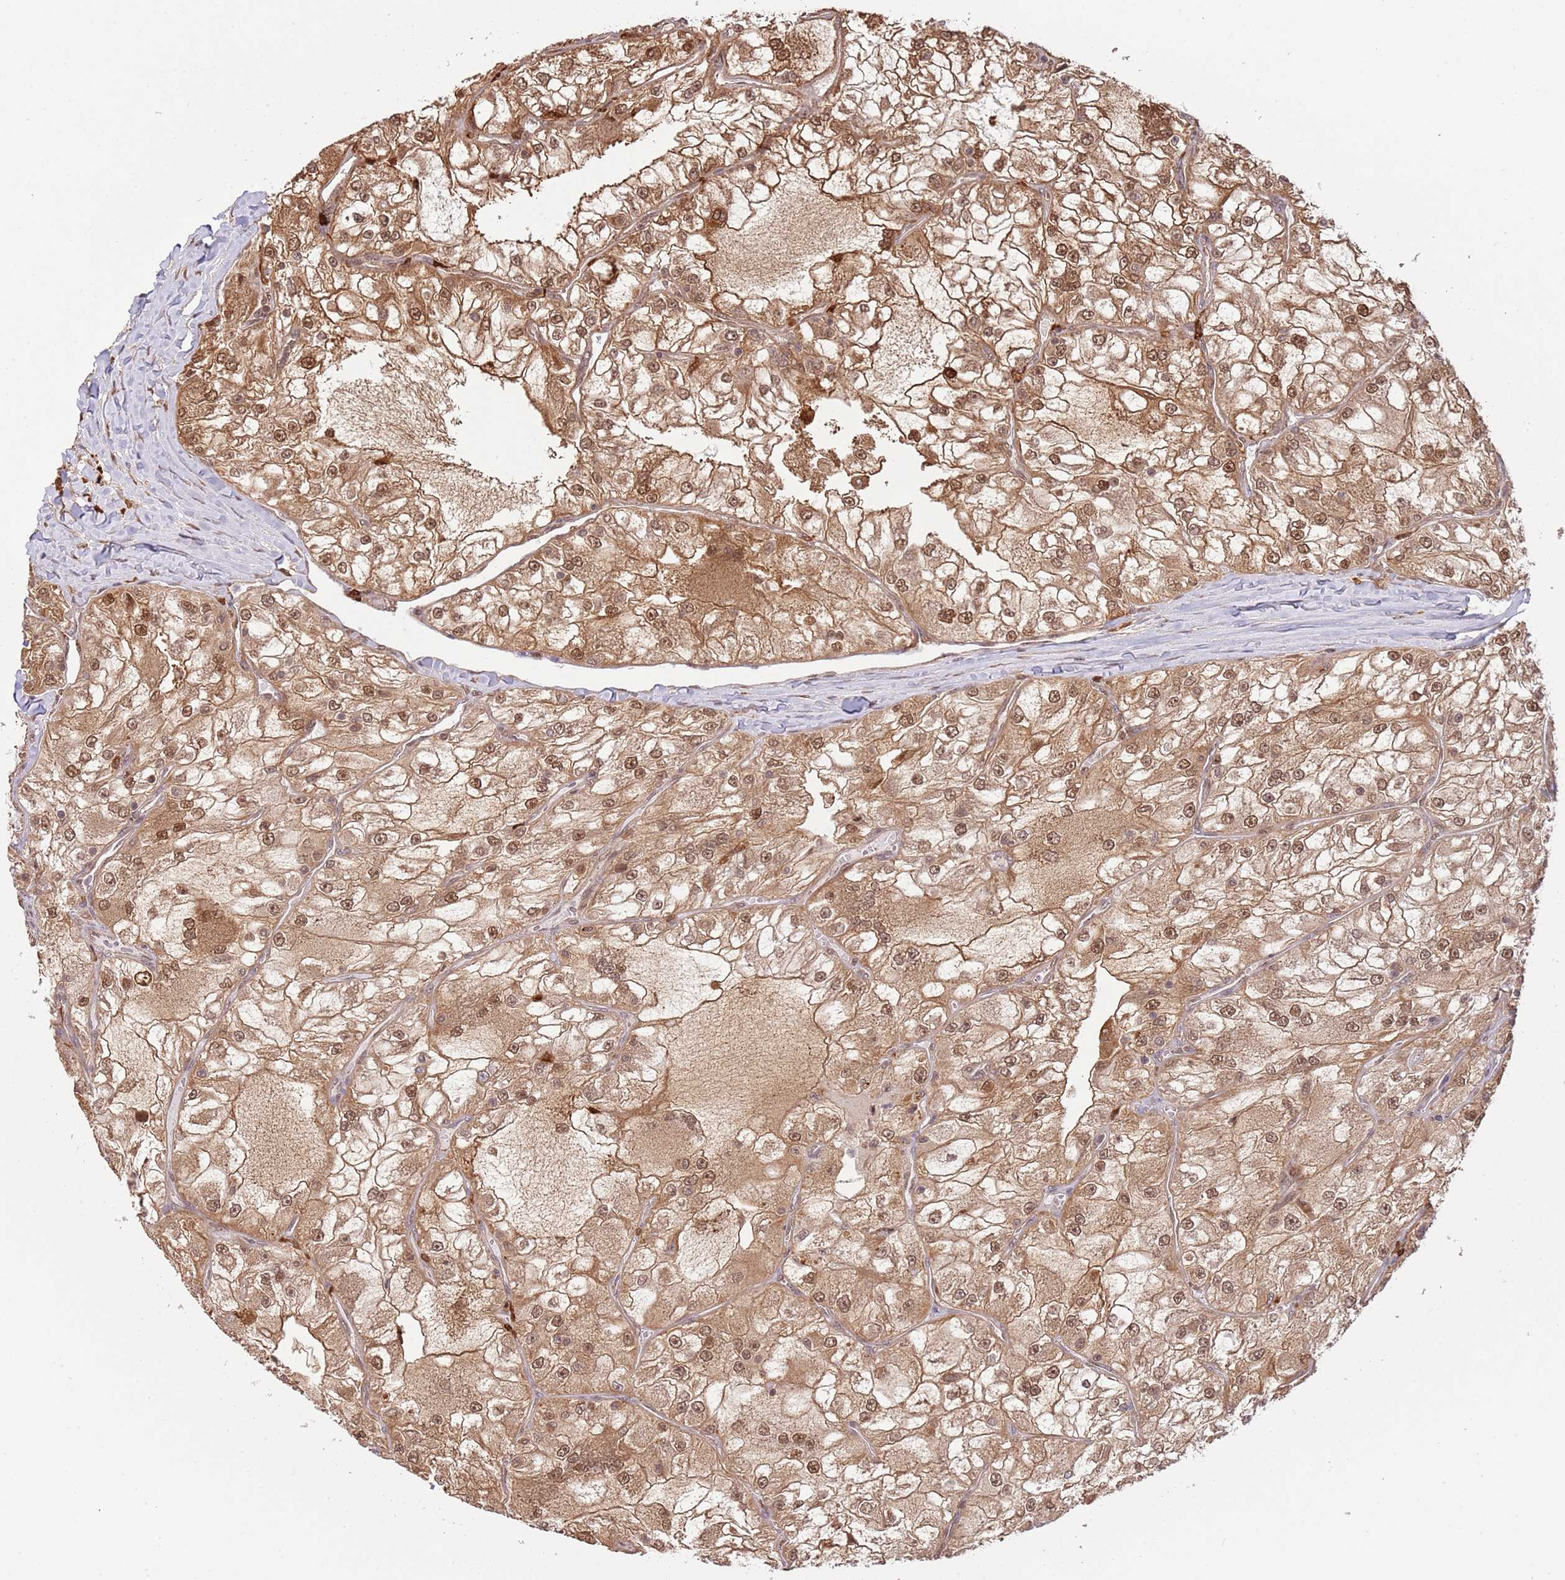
{"staining": {"intensity": "moderate", "quantity": ">75%", "location": "cytoplasmic/membranous,nuclear"}, "tissue": "renal cancer", "cell_type": "Tumor cells", "image_type": "cancer", "snomed": [{"axis": "morphology", "description": "Adenocarcinoma, NOS"}, {"axis": "topography", "description": "Kidney"}], "caption": "Brown immunohistochemical staining in human adenocarcinoma (renal) demonstrates moderate cytoplasmic/membranous and nuclear staining in about >75% of tumor cells.", "gene": "PLSCR5", "patient": {"sex": "female", "age": 72}}